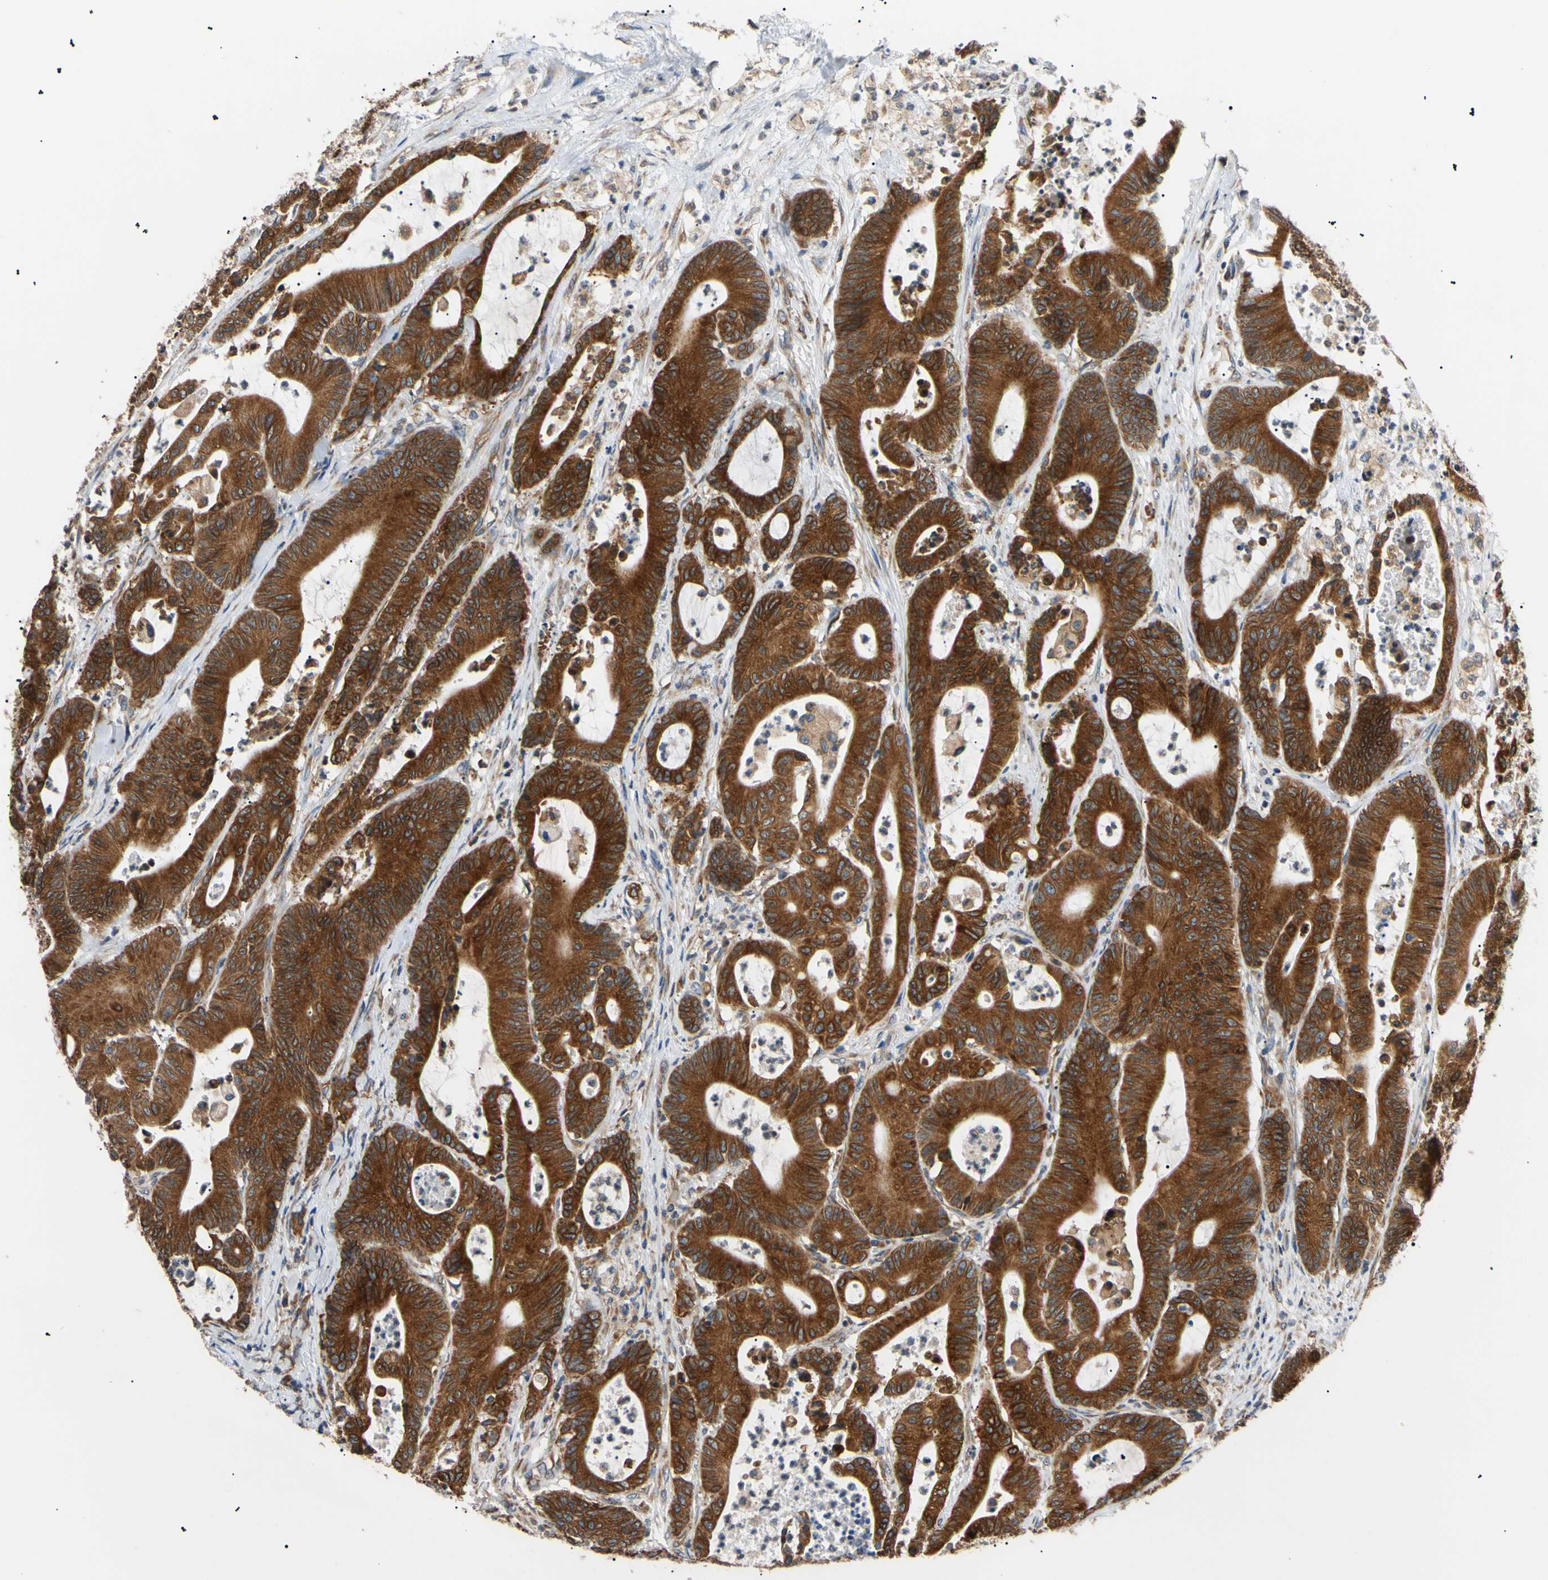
{"staining": {"intensity": "strong", "quantity": ">75%", "location": "cytoplasmic/membranous"}, "tissue": "colorectal cancer", "cell_type": "Tumor cells", "image_type": "cancer", "snomed": [{"axis": "morphology", "description": "Adenocarcinoma, NOS"}, {"axis": "topography", "description": "Colon"}], "caption": "Strong cytoplasmic/membranous staining for a protein is identified in about >75% of tumor cells of adenocarcinoma (colorectal) using immunohistochemistry (IHC).", "gene": "VAPA", "patient": {"sex": "female", "age": 84}}